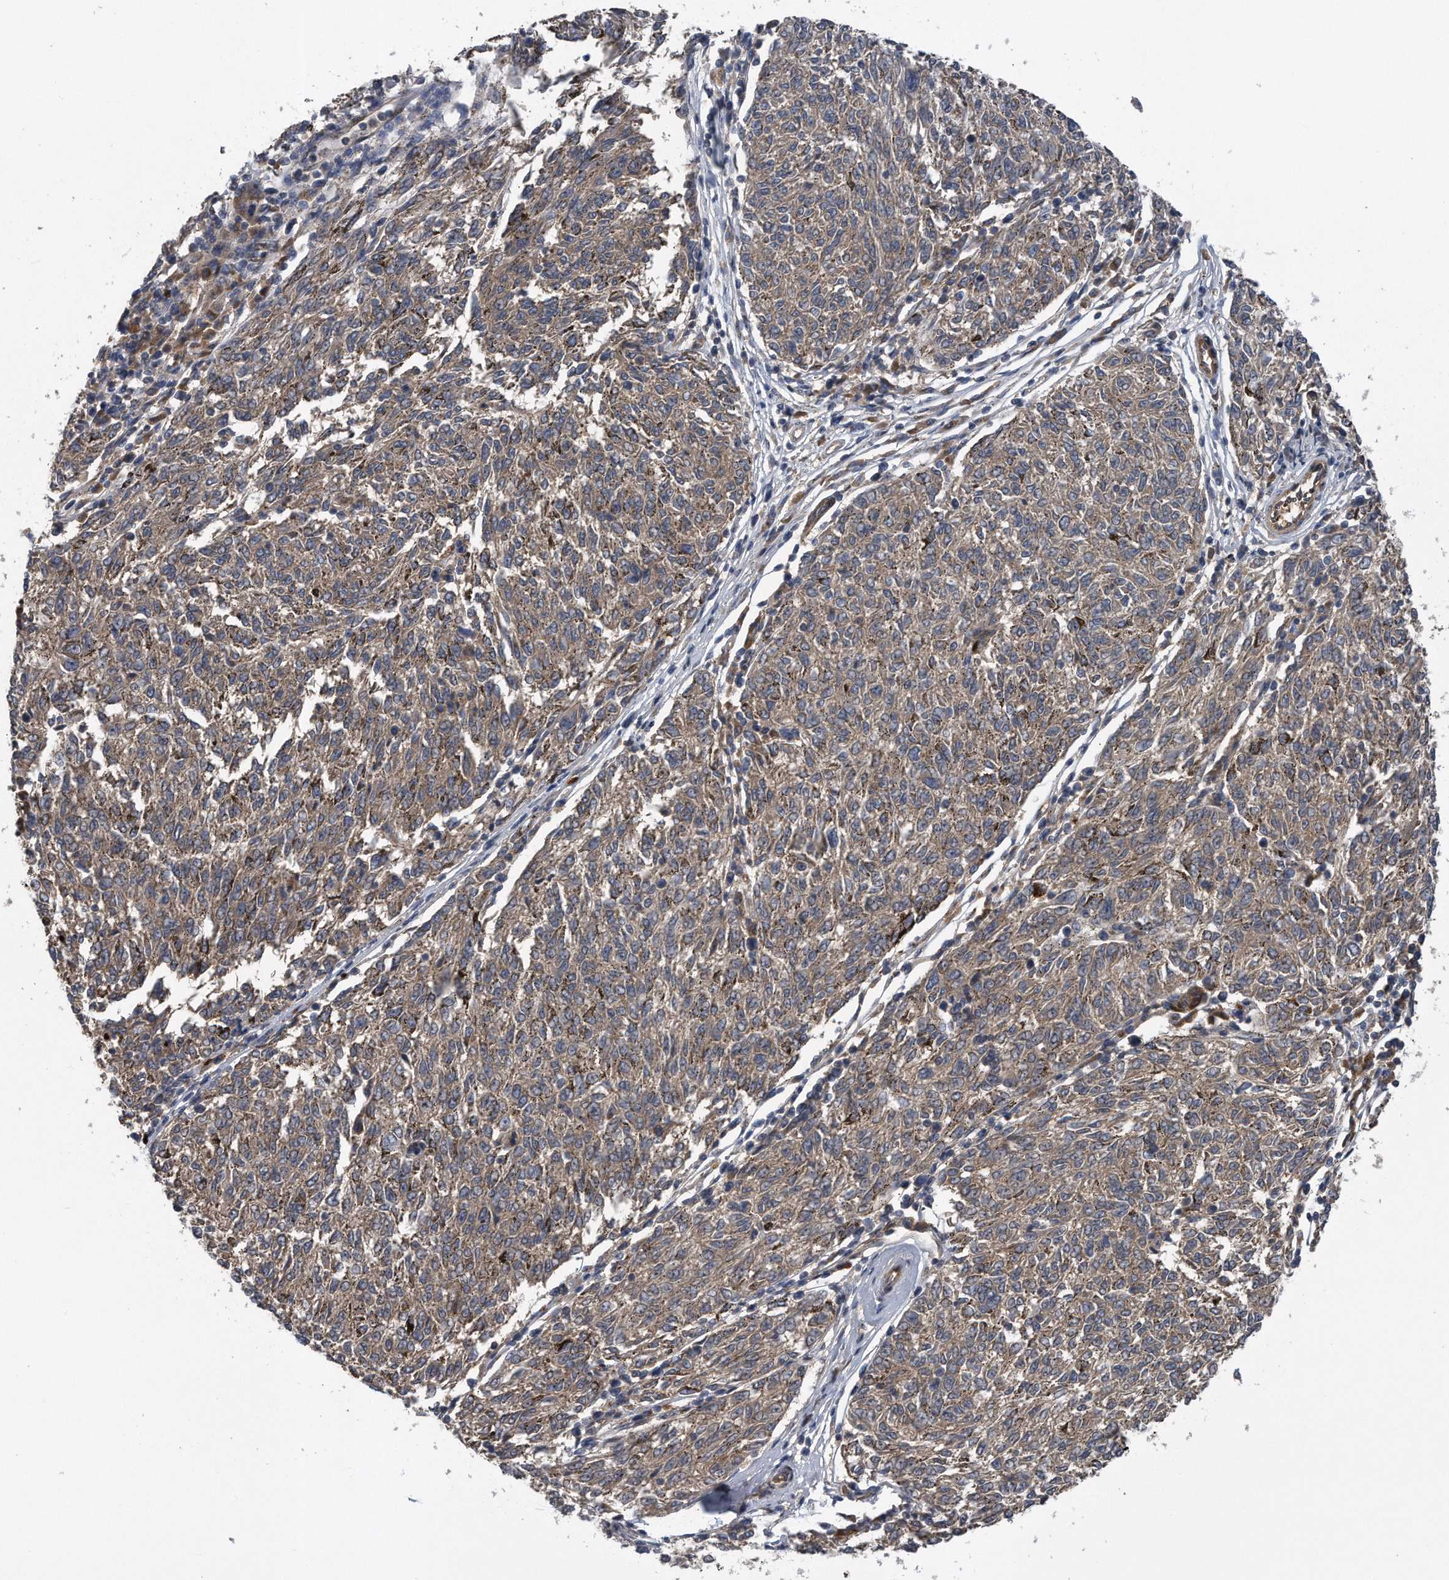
{"staining": {"intensity": "weak", "quantity": ">75%", "location": "cytoplasmic/membranous"}, "tissue": "melanoma", "cell_type": "Tumor cells", "image_type": "cancer", "snomed": [{"axis": "morphology", "description": "Malignant melanoma, NOS"}, {"axis": "topography", "description": "Skin"}], "caption": "IHC image of malignant melanoma stained for a protein (brown), which displays low levels of weak cytoplasmic/membranous expression in approximately >75% of tumor cells.", "gene": "ZNF79", "patient": {"sex": "female", "age": 72}}